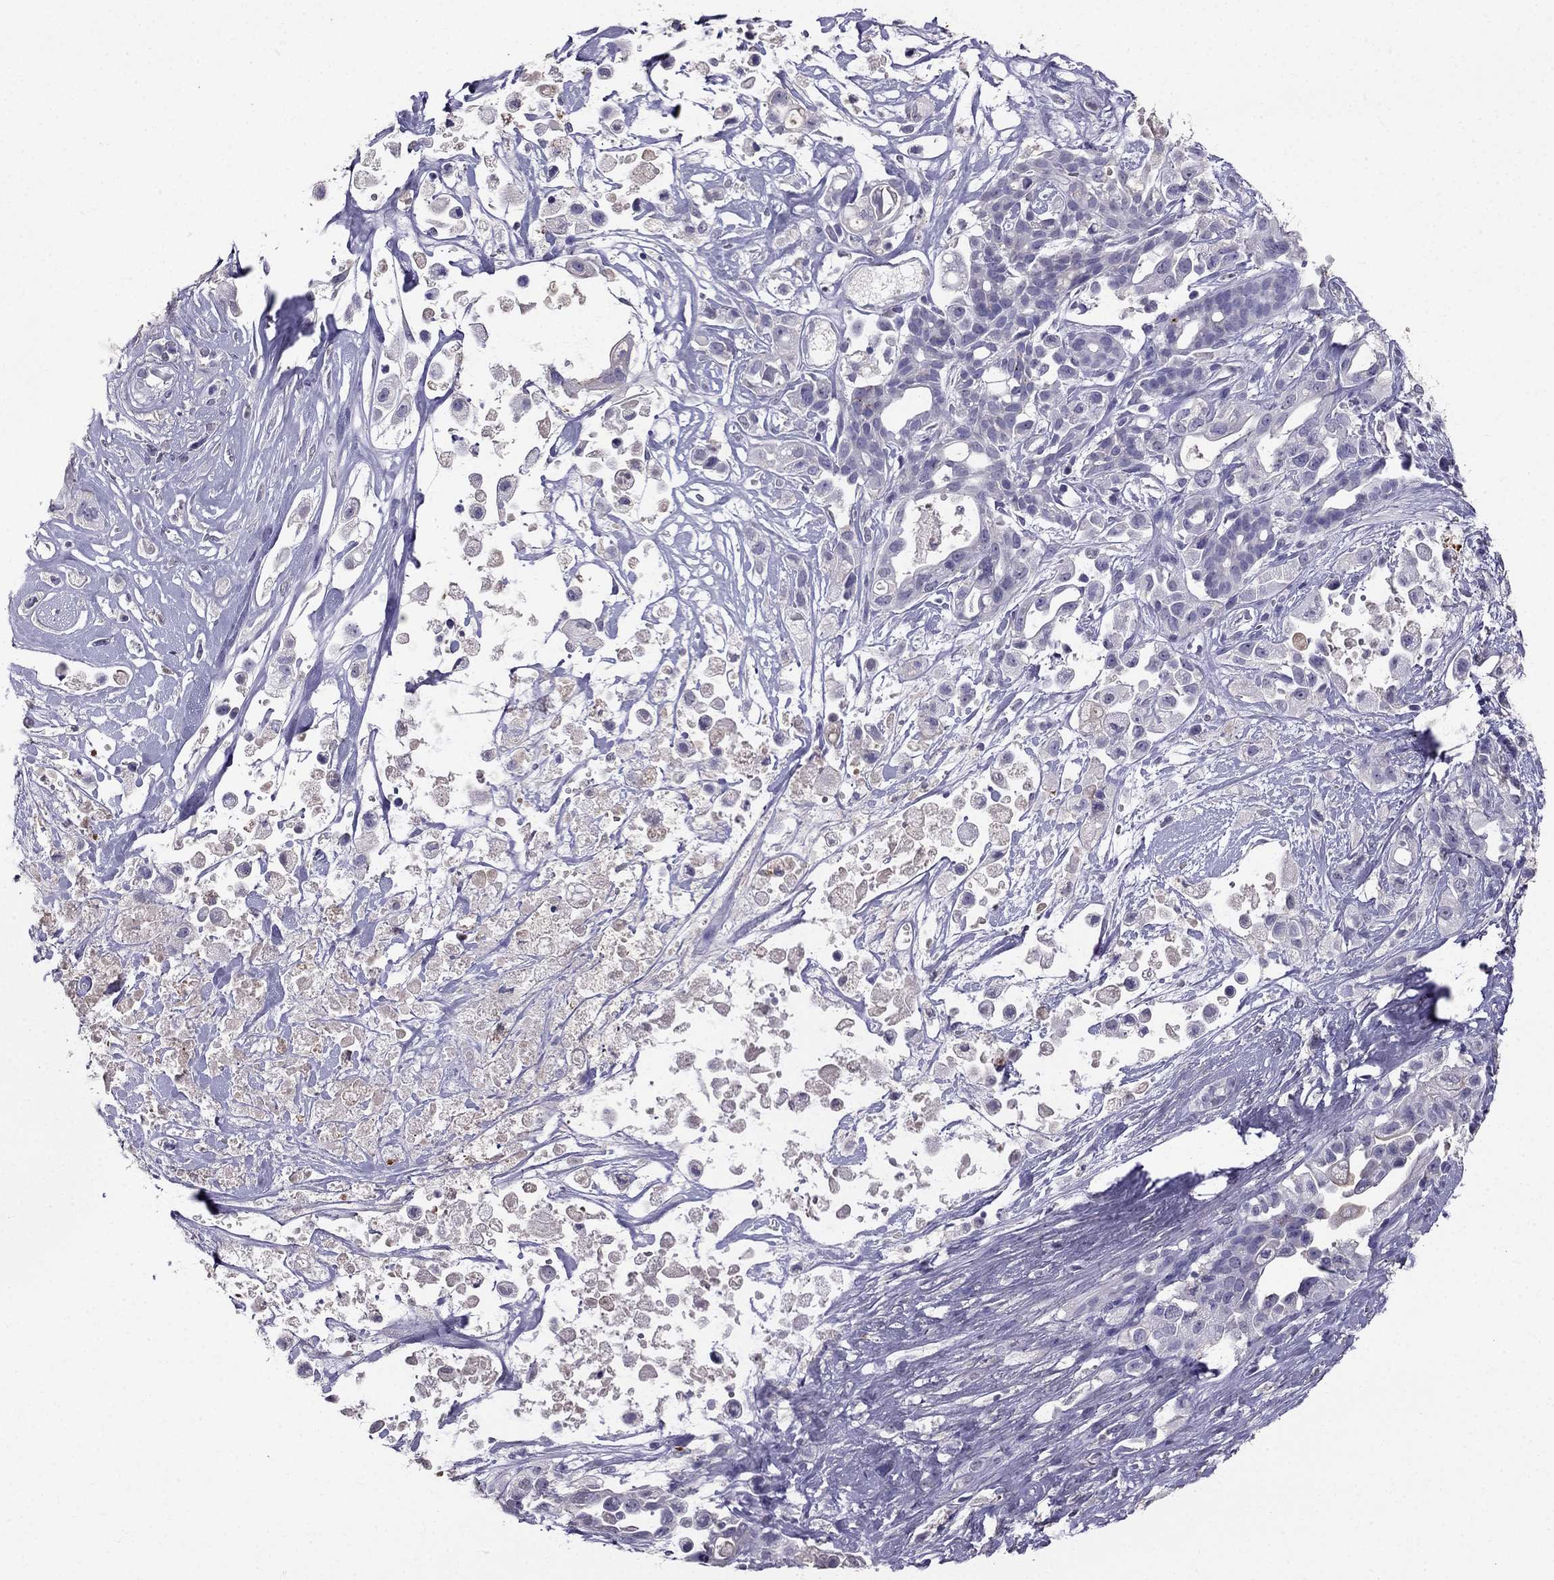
{"staining": {"intensity": "negative", "quantity": "none", "location": "none"}, "tissue": "pancreatic cancer", "cell_type": "Tumor cells", "image_type": "cancer", "snomed": [{"axis": "morphology", "description": "Adenocarcinoma, NOS"}, {"axis": "topography", "description": "Pancreas"}], "caption": "There is no significant expression in tumor cells of pancreatic cancer.", "gene": "SCG5", "patient": {"sex": "male", "age": 44}}